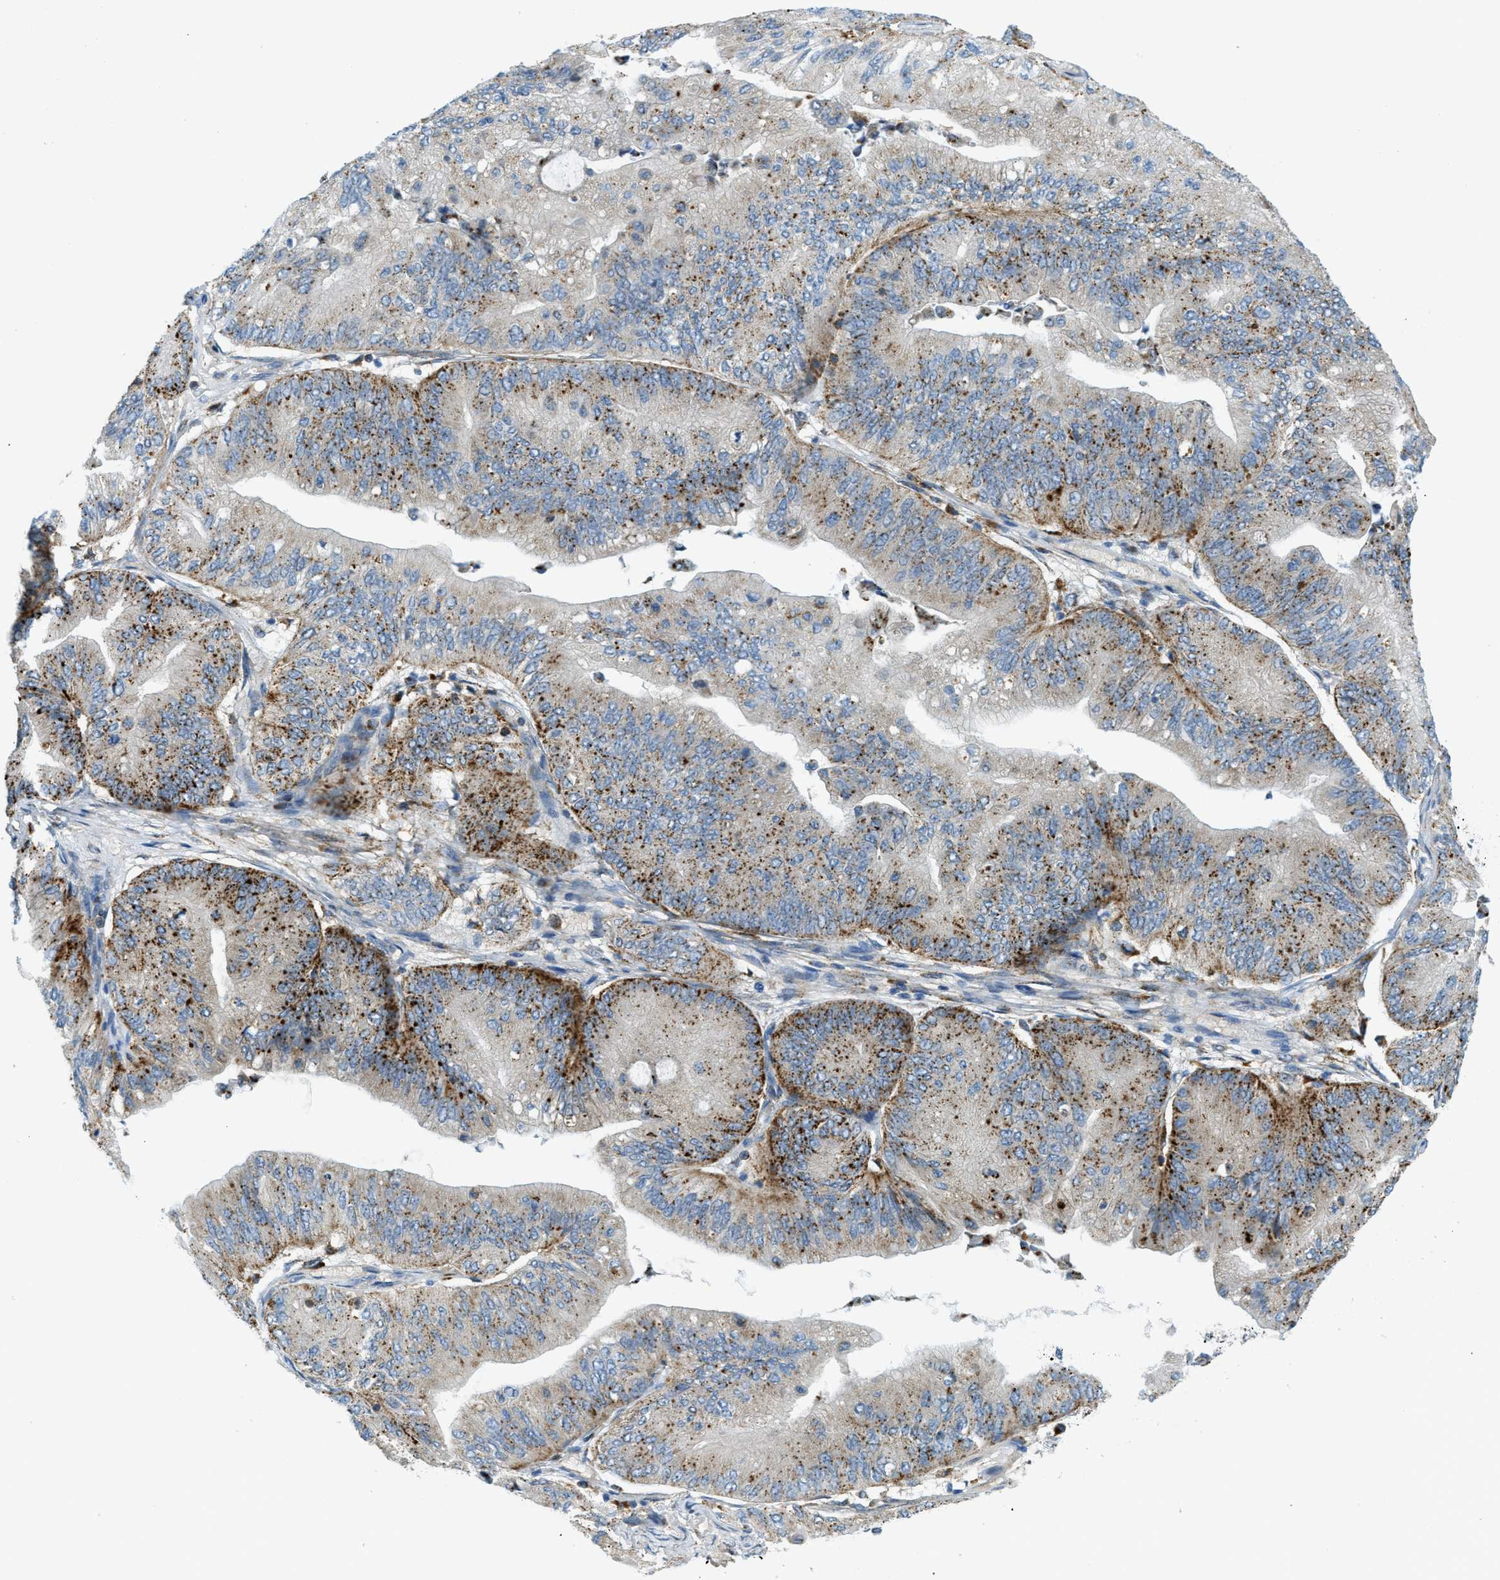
{"staining": {"intensity": "moderate", "quantity": ">75%", "location": "cytoplasmic/membranous"}, "tissue": "ovarian cancer", "cell_type": "Tumor cells", "image_type": "cancer", "snomed": [{"axis": "morphology", "description": "Cystadenocarcinoma, mucinous, NOS"}, {"axis": "topography", "description": "Ovary"}], "caption": "Moderate cytoplasmic/membranous expression for a protein is seen in about >75% of tumor cells of mucinous cystadenocarcinoma (ovarian) using immunohistochemistry.", "gene": "PLBD2", "patient": {"sex": "female", "age": 61}}